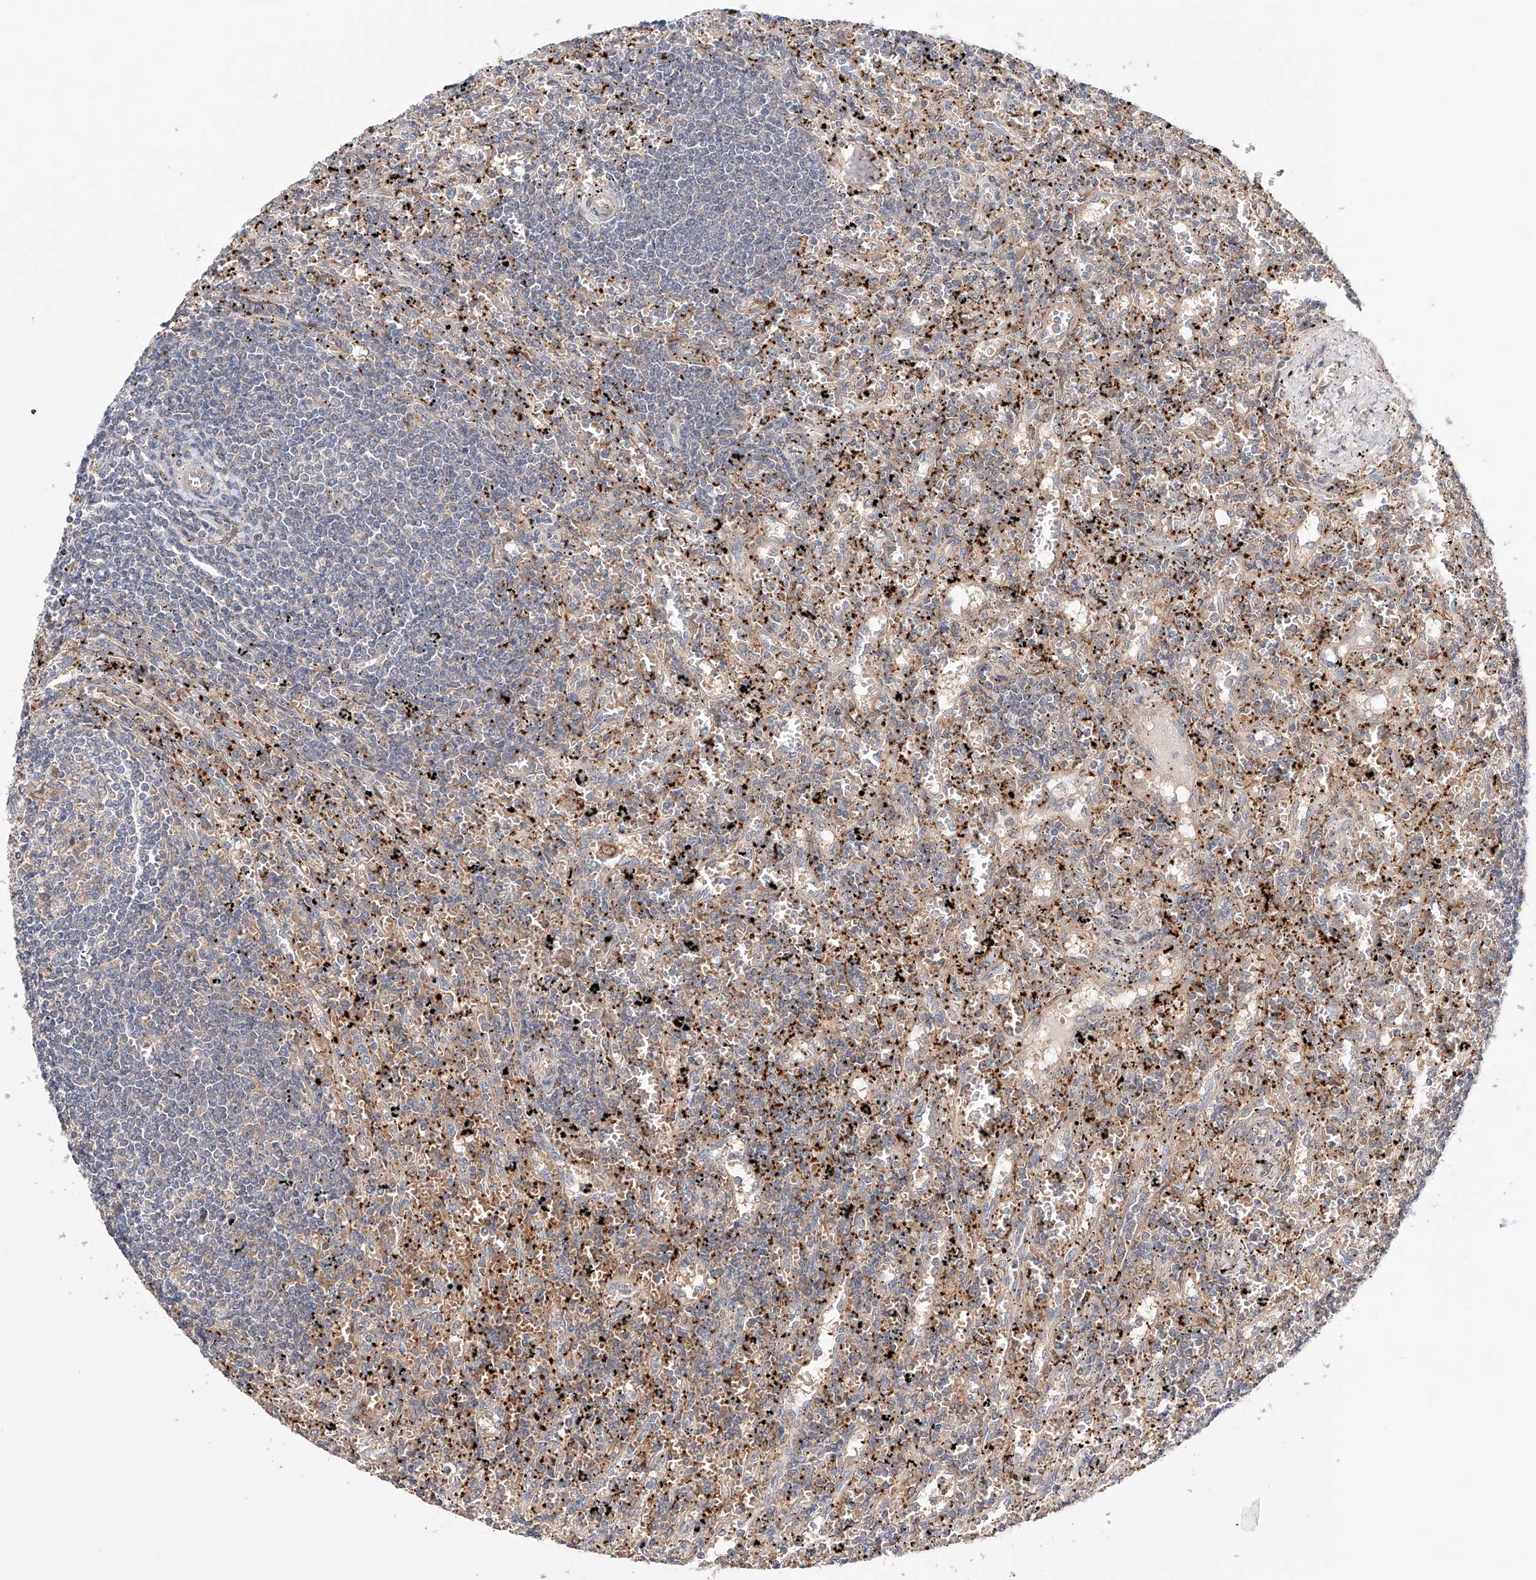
{"staining": {"intensity": "negative", "quantity": "none", "location": "none"}, "tissue": "lymphoma", "cell_type": "Tumor cells", "image_type": "cancer", "snomed": [{"axis": "morphology", "description": "Malignant lymphoma, non-Hodgkin's type, Low grade"}, {"axis": "topography", "description": "Spleen"}], "caption": "There is no significant positivity in tumor cells of malignant lymphoma, non-Hodgkin's type (low-grade).", "gene": "ZFHX2", "patient": {"sex": "male", "age": 76}}